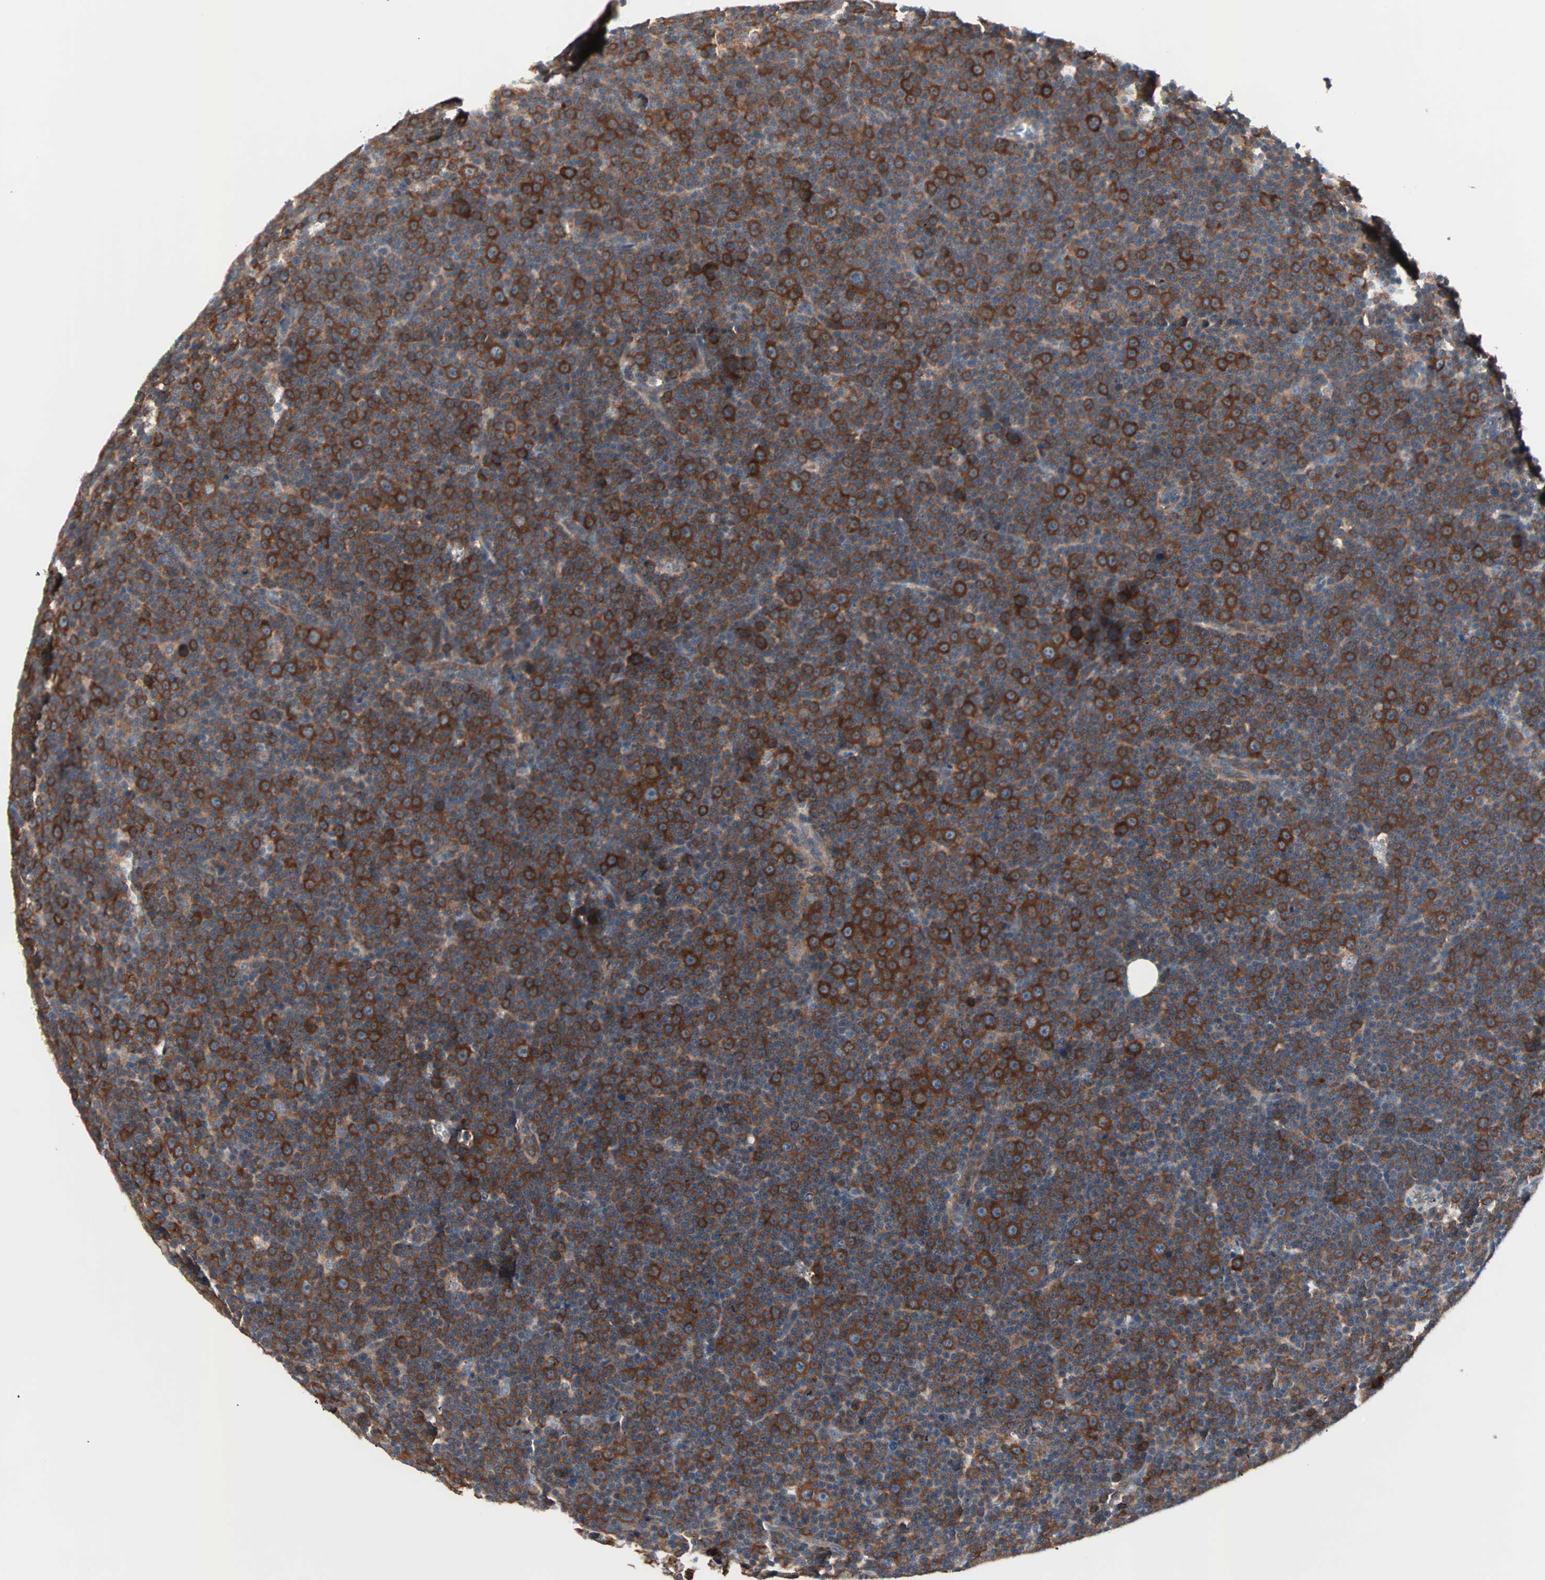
{"staining": {"intensity": "strong", "quantity": ">75%", "location": "cytoplasmic/membranous"}, "tissue": "lymphoma", "cell_type": "Tumor cells", "image_type": "cancer", "snomed": [{"axis": "morphology", "description": "Malignant lymphoma, non-Hodgkin's type, Low grade"}, {"axis": "topography", "description": "Lymph node"}], "caption": "A brown stain highlights strong cytoplasmic/membranous positivity of a protein in human malignant lymphoma, non-Hodgkin's type (low-grade) tumor cells. (Stains: DAB (3,3'-diaminobenzidine) in brown, nuclei in blue, Microscopy: brightfield microscopy at high magnification).", "gene": "CAD", "patient": {"sex": "female", "age": 67}}